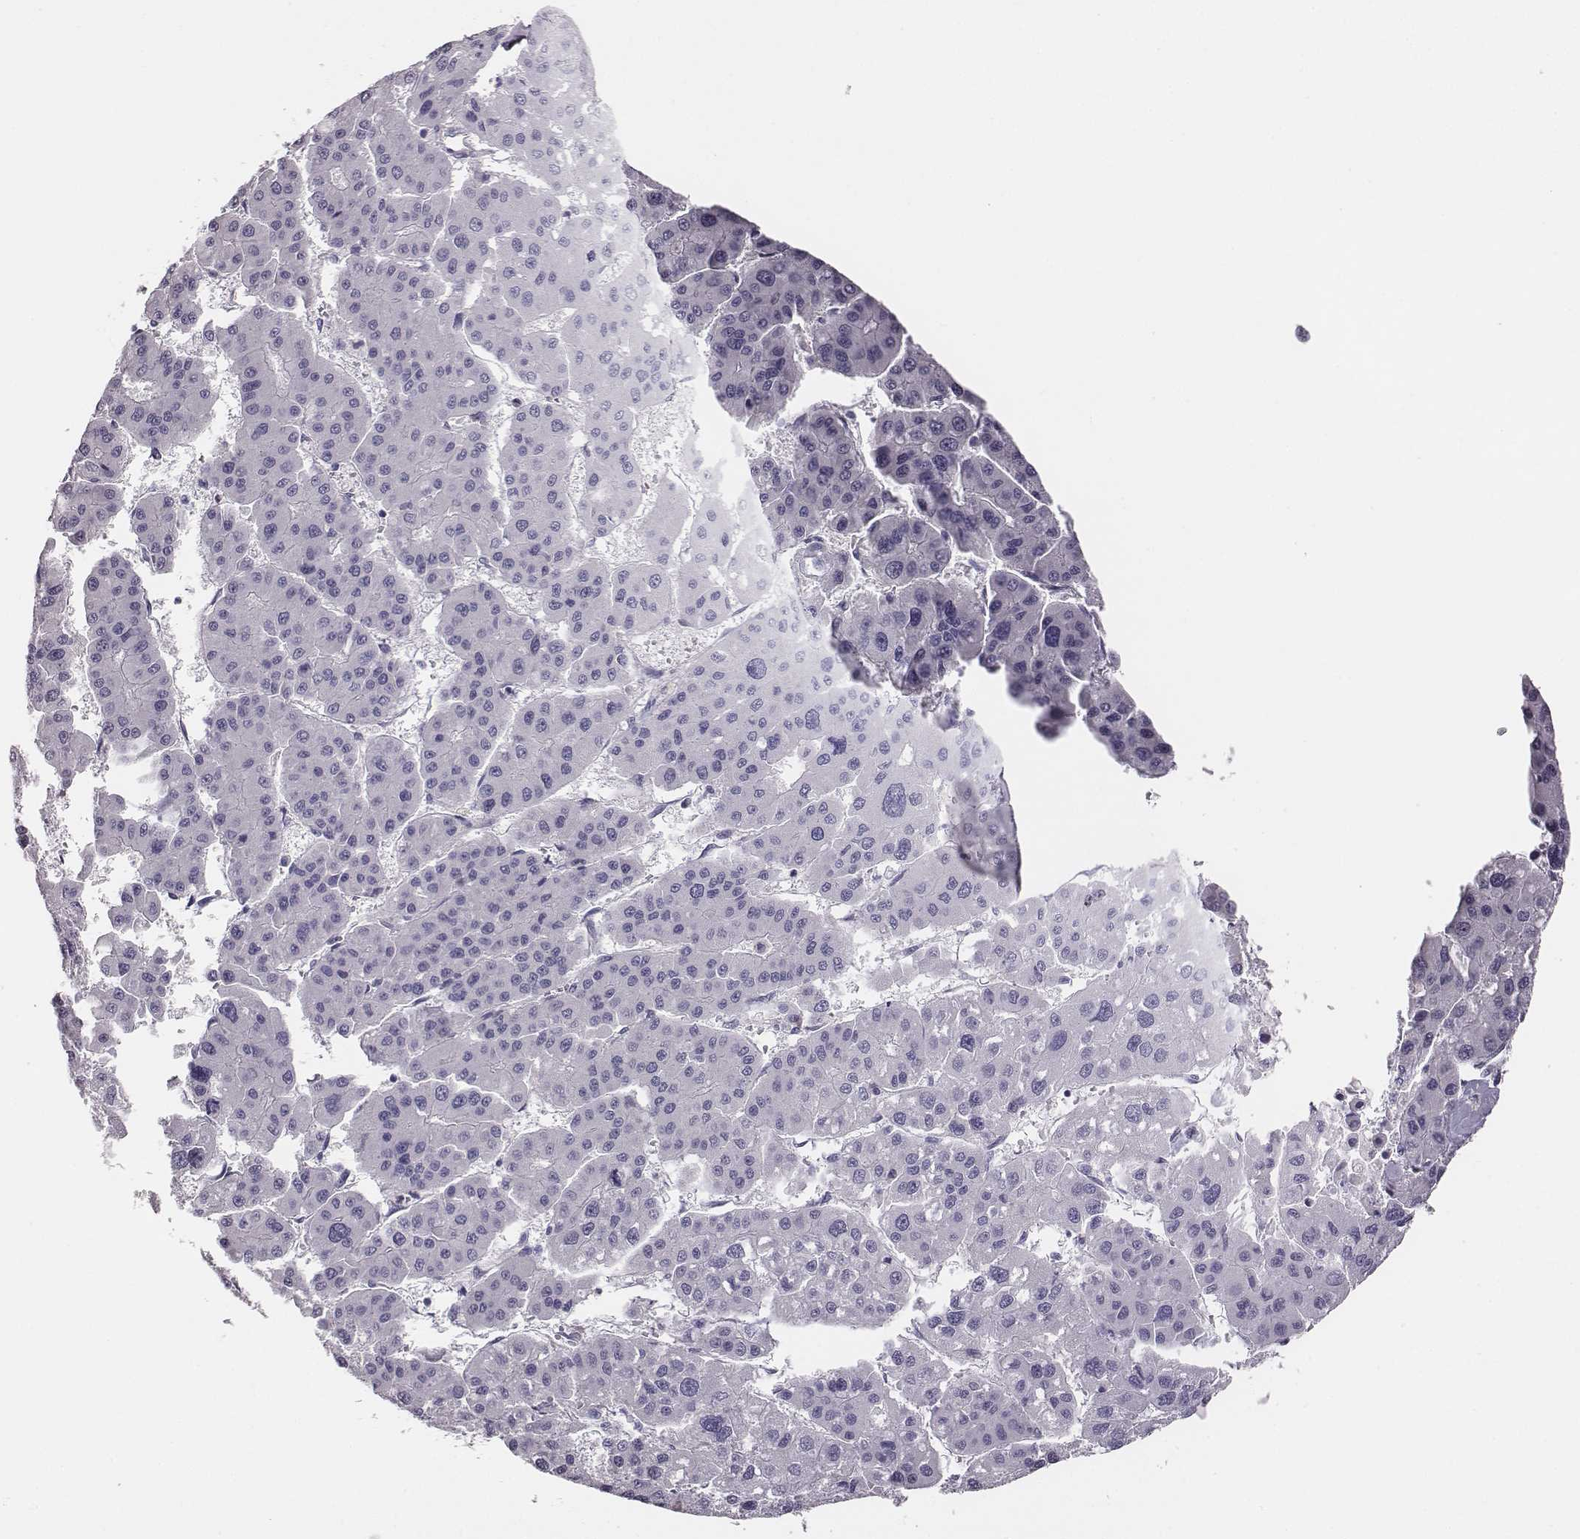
{"staining": {"intensity": "negative", "quantity": "none", "location": "none"}, "tissue": "liver cancer", "cell_type": "Tumor cells", "image_type": "cancer", "snomed": [{"axis": "morphology", "description": "Carcinoma, Hepatocellular, NOS"}, {"axis": "topography", "description": "Liver"}], "caption": "Histopathology image shows no significant protein expression in tumor cells of liver cancer (hepatocellular carcinoma). (Stains: DAB (3,3'-diaminobenzidine) immunohistochemistry with hematoxylin counter stain, Microscopy: brightfield microscopy at high magnification).", "gene": "ADAM7", "patient": {"sex": "male", "age": 73}}